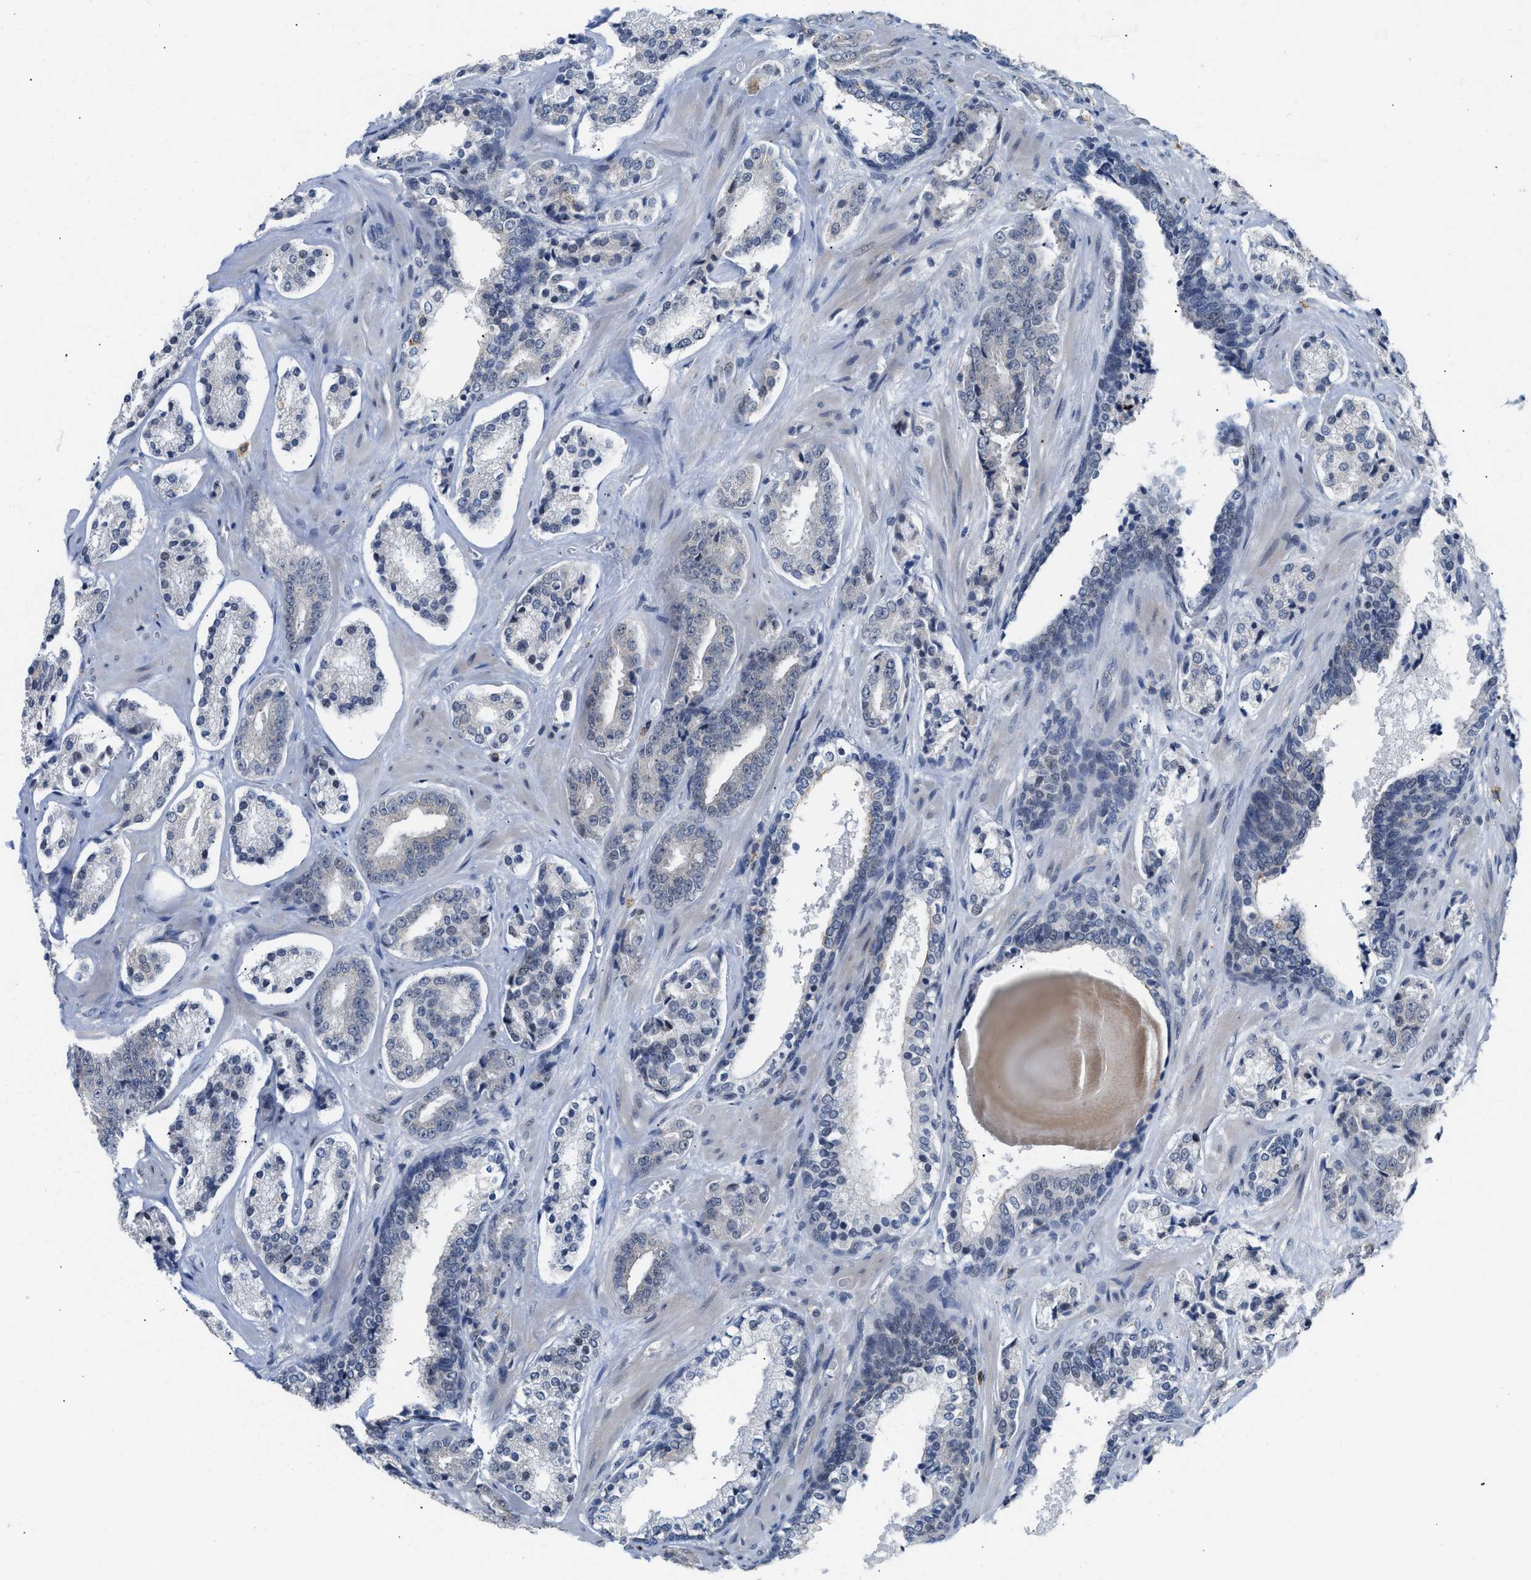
{"staining": {"intensity": "negative", "quantity": "none", "location": "none"}, "tissue": "prostate cancer", "cell_type": "Tumor cells", "image_type": "cancer", "snomed": [{"axis": "morphology", "description": "Adenocarcinoma, High grade"}, {"axis": "topography", "description": "Prostate"}], "caption": "Human prostate cancer stained for a protein using immunohistochemistry (IHC) shows no expression in tumor cells.", "gene": "TXNRD3", "patient": {"sex": "male", "age": 60}}